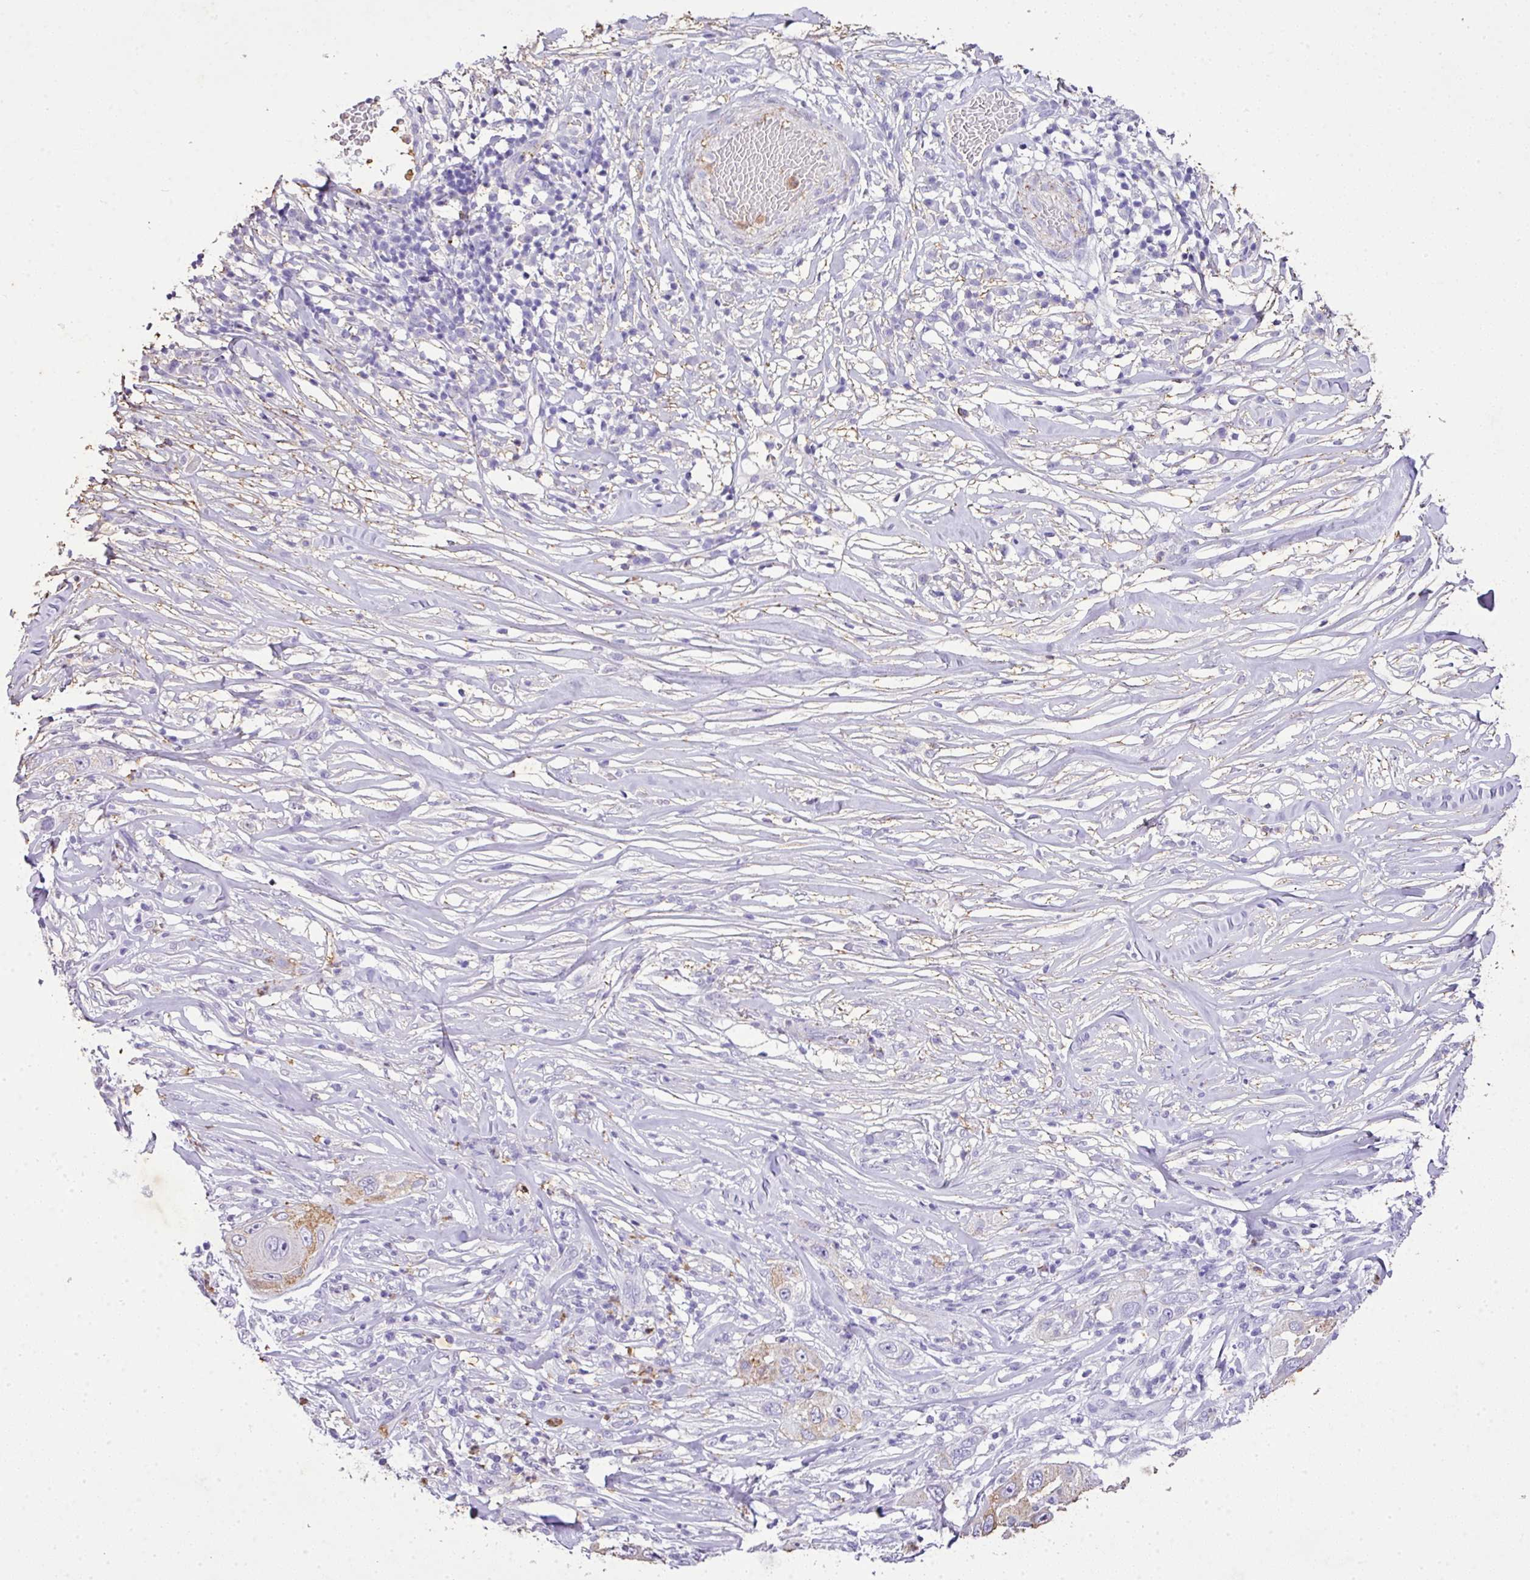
{"staining": {"intensity": "weak", "quantity": "<25%", "location": "cytoplasmic/membranous"}, "tissue": "skin cancer", "cell_type": "Tumor cells", "image_type": "cancer", "snomed": [{"axis": "morphology", "description": "Squamous cell carcinoma, NOS"}, {"axis": "topography", "description": "Skin"}], "caption": "Immunohistochemical staining of human squamous cell carcinoma (skin) exhibits no significant expression in tumor cells.", "gene": "KCNJ11", "patient": {"sex": "female", "age": 44}}